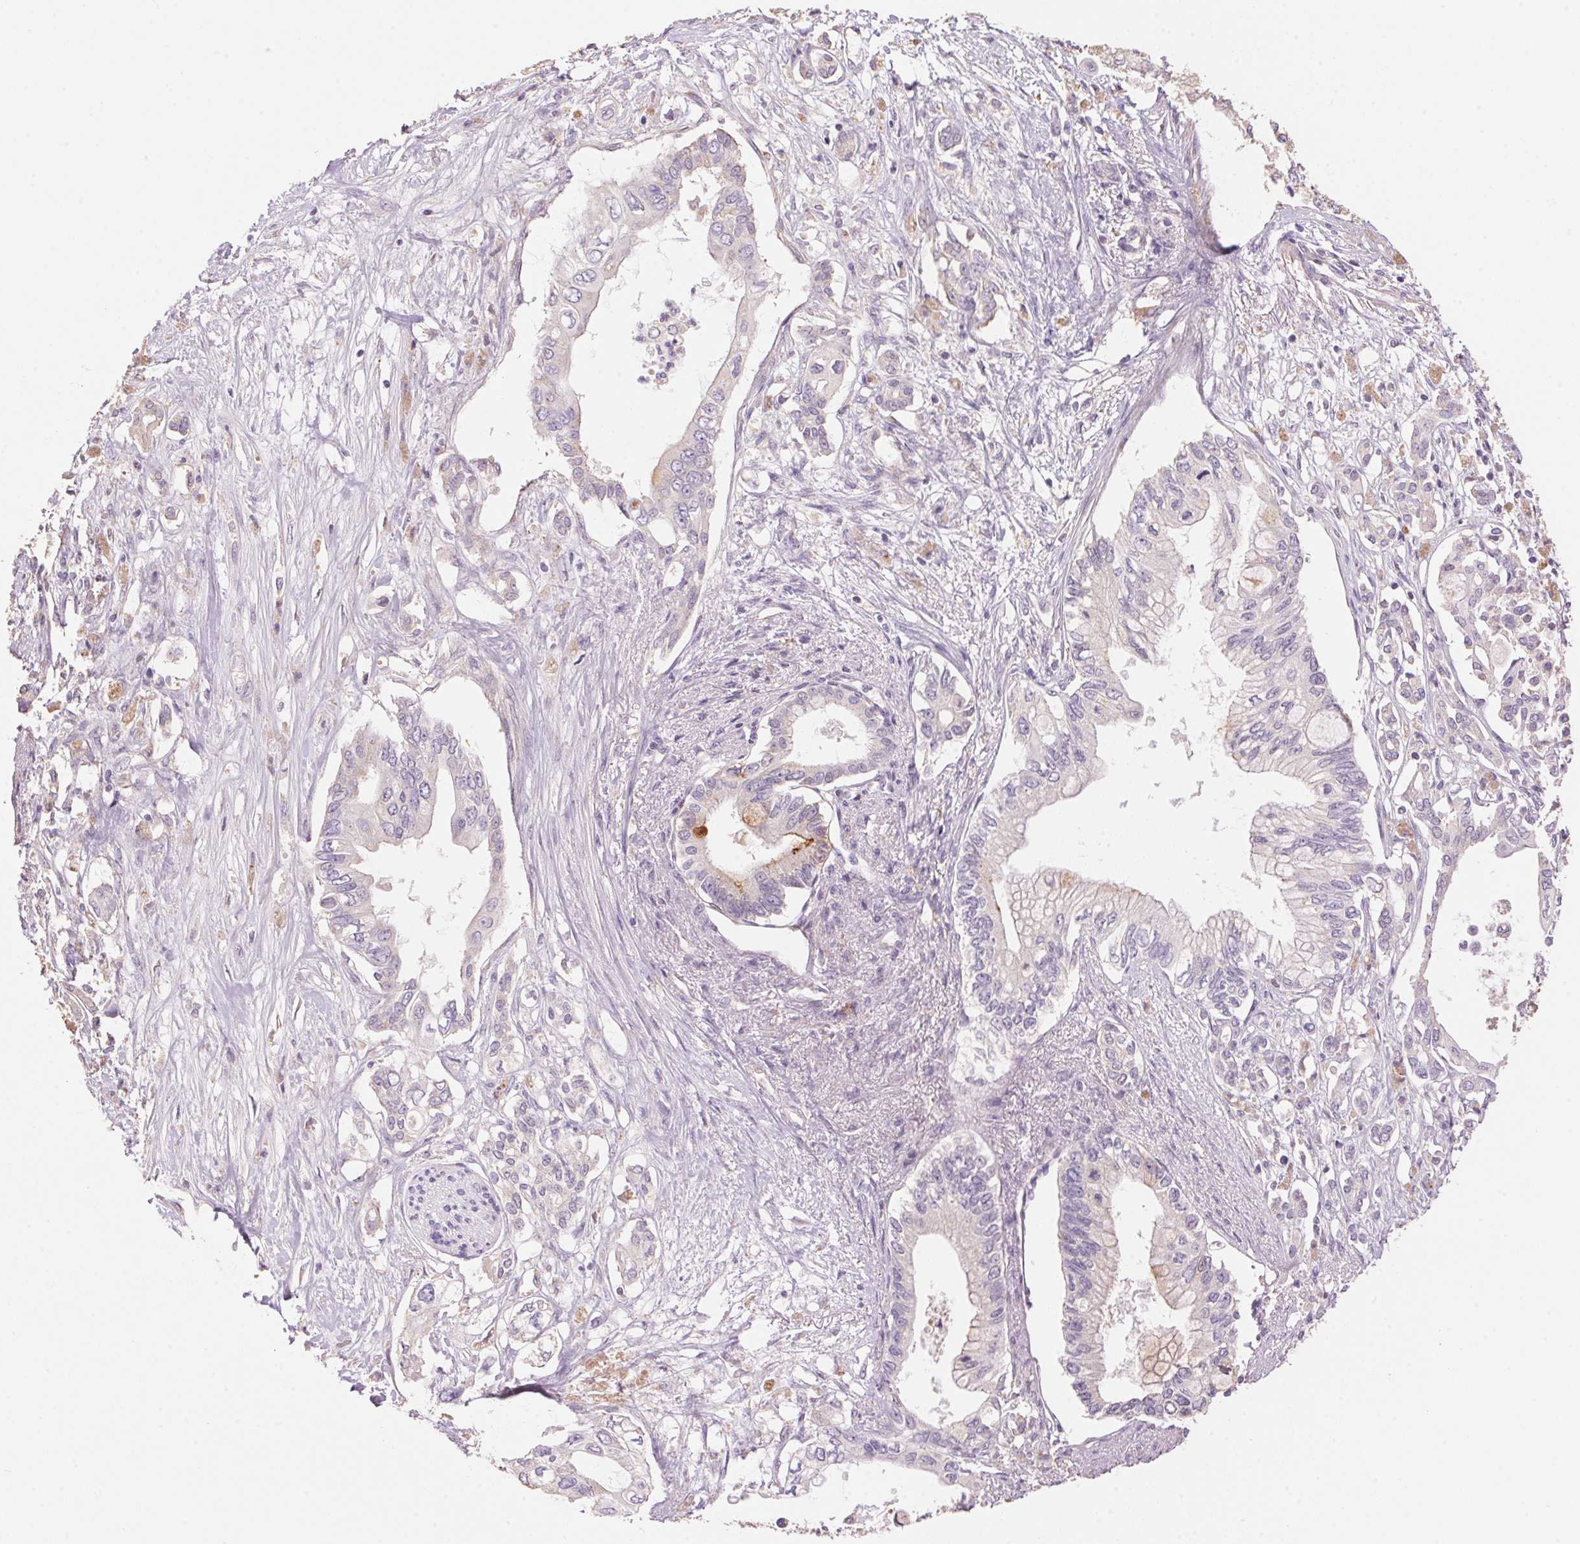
{"staining": {"intensity": "negative", "quantity": "none", "location": "none"}, "tissue": "pancreatic cancer", "cell_type": "Tumor cells", "image_type": "cancer", "snomed": [{"axis": "morphology", "description": "Adenocarcinoma, NOS"}, {"axis": "topography", "description": "Pancreas"}], "caption": "A micrograph of human pancreatic cancer (adenocarcinoma) is negative for staining in tumor cells.", "gene": "LYZL6", "patient": {"sex": "female", "age": 63}}